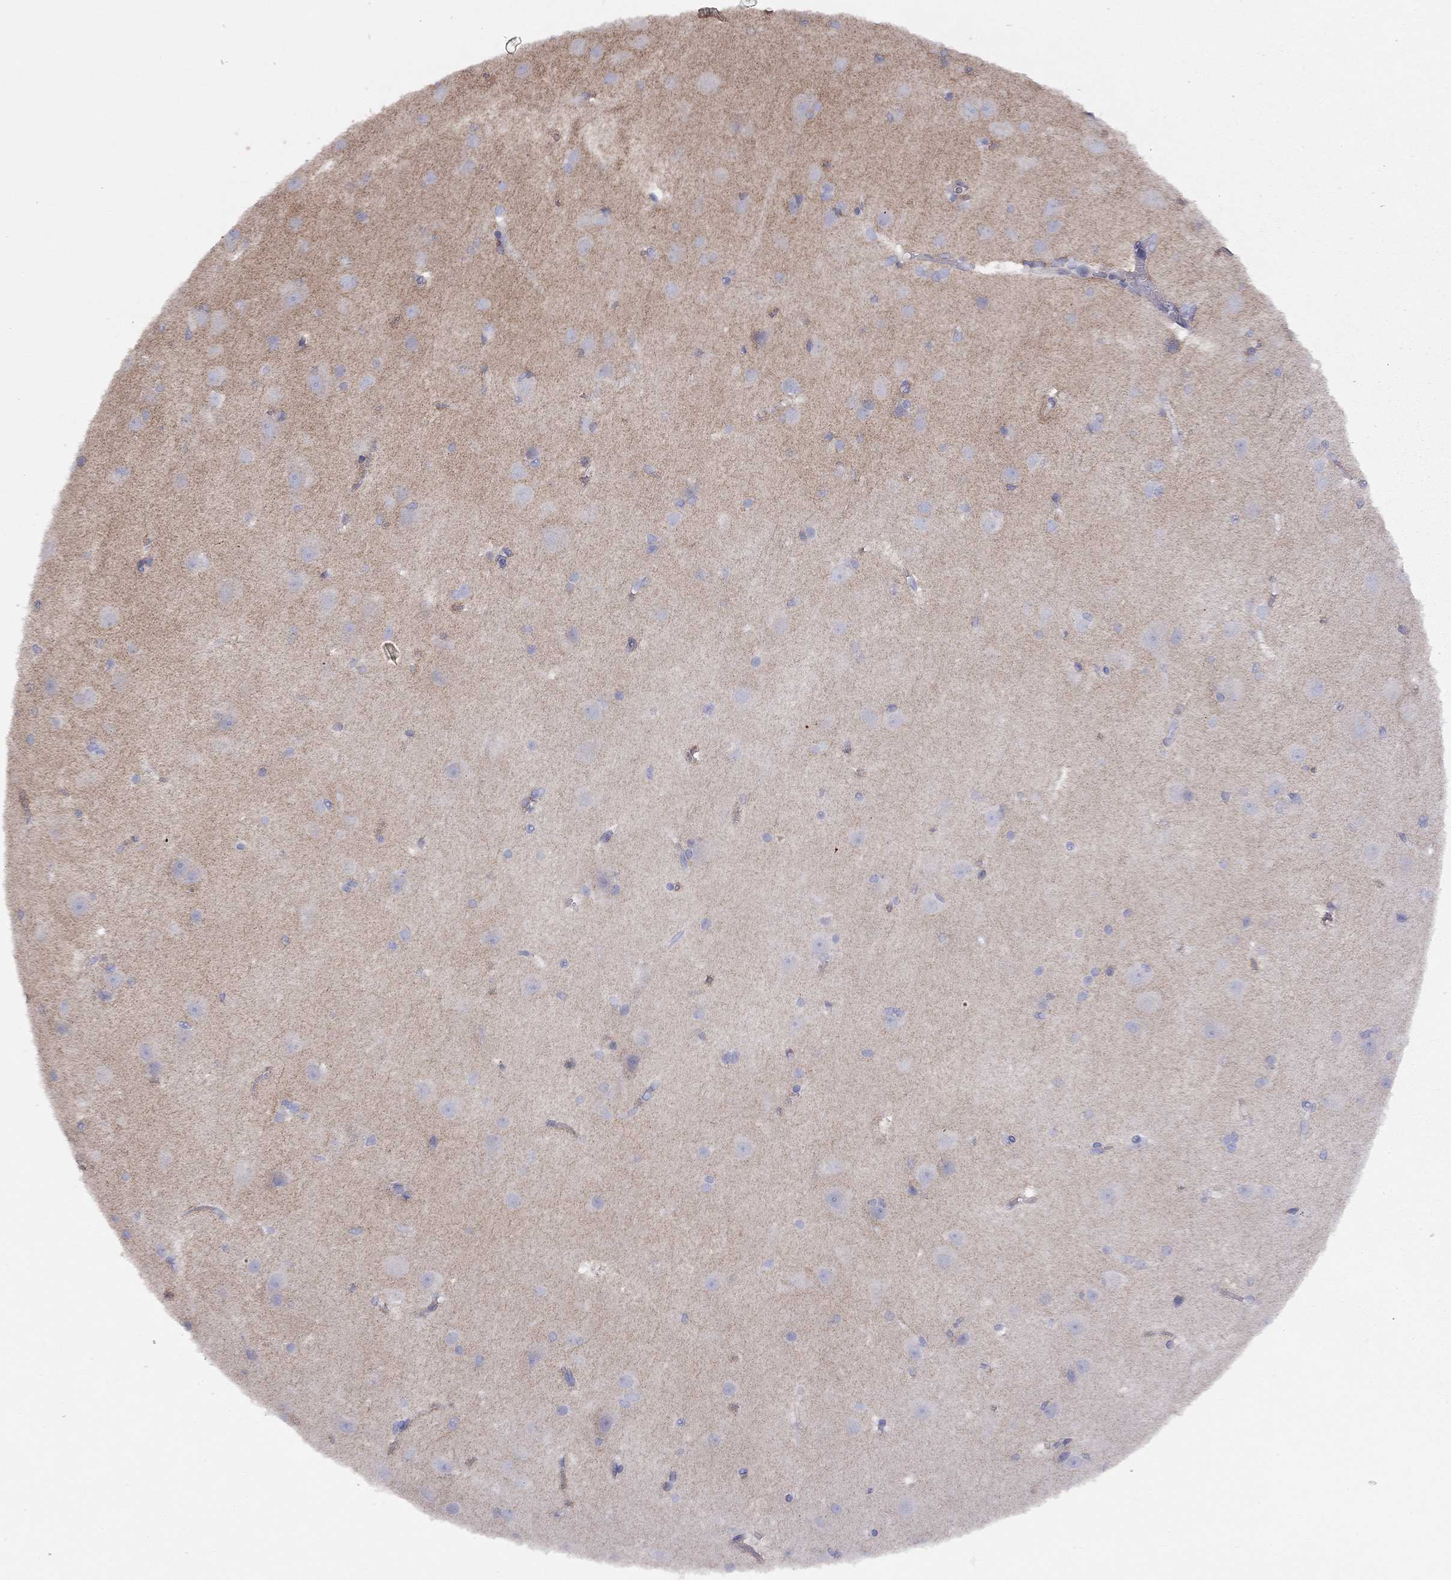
{"staining": {"intensity": "negative", "quantity": "none", "location": "none"}, "tissue": "cerebral cortex", "cell_type": "Endothelial cells", "image_type": "normal", "snomed": [{"axis": "morphology", "description": "Normal tissue, NOS"}, {"axis": "topography", "description": "Cerebral cortex"}], "caption": "Immunohistochemical staining of unremarkable human cerebral cortex shows no significant staining in endothelial cells.", "gene": "GPRC5B", "patient": {"sex": "male", "age": 37}}